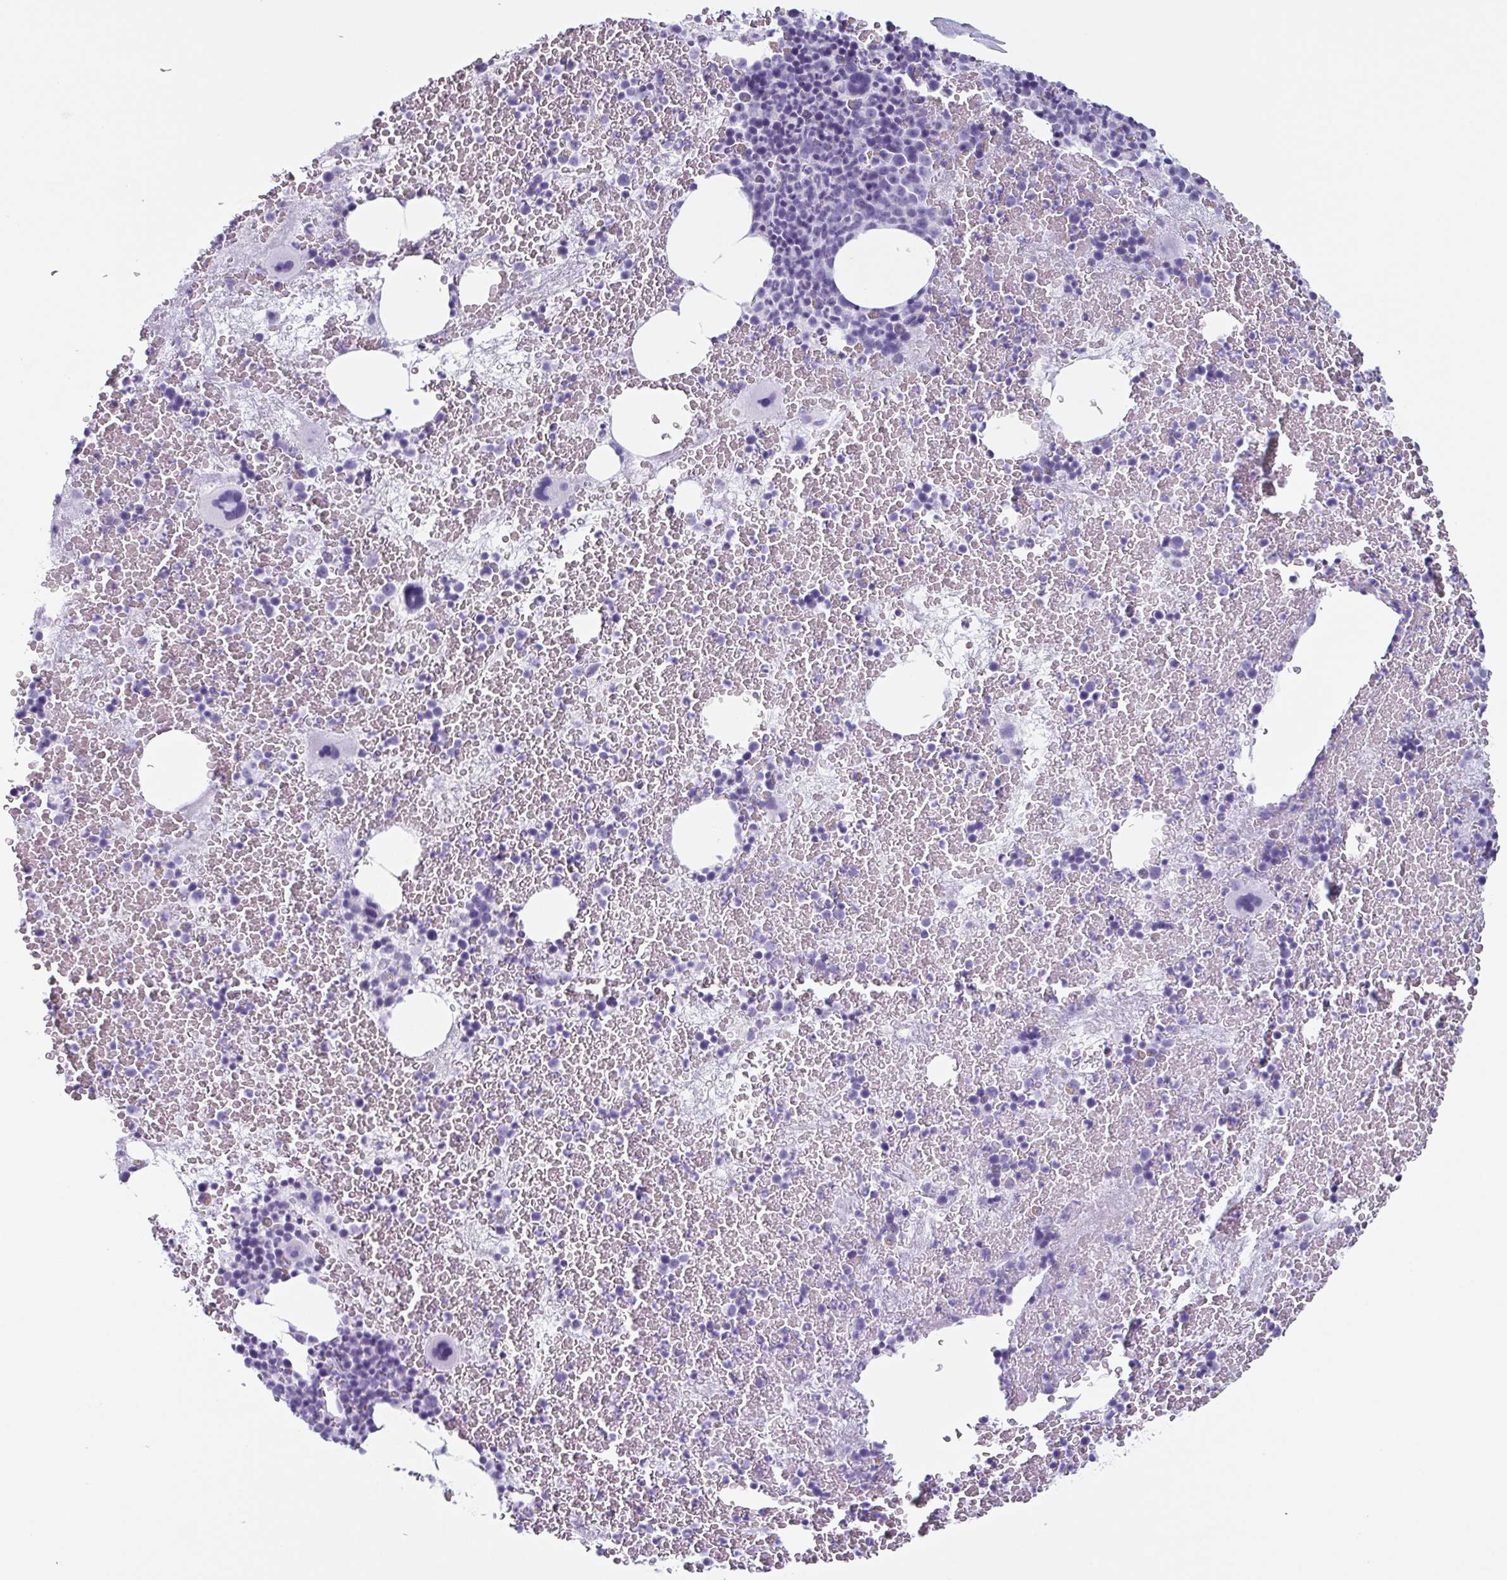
{"staining": {"intensity": "negative", "quantity": "none", "location": "none"}, "tissue": "bone marrow", "cell_type": "Hematopoietic cells", "image_type": "normal", "snomed": [{"axis": "morphology", "description": "Normal tissue, NOS"}, {"axis": "topography", "description": "Bone marrow"}], "caption": "This is a micrograph of immunohistochemistry (IHC) staining of benign bone marrow, which shows no expression in hematopoietic cells.", "gene": "ENKUR", "patient": {"sex": "male", "age": 44}}